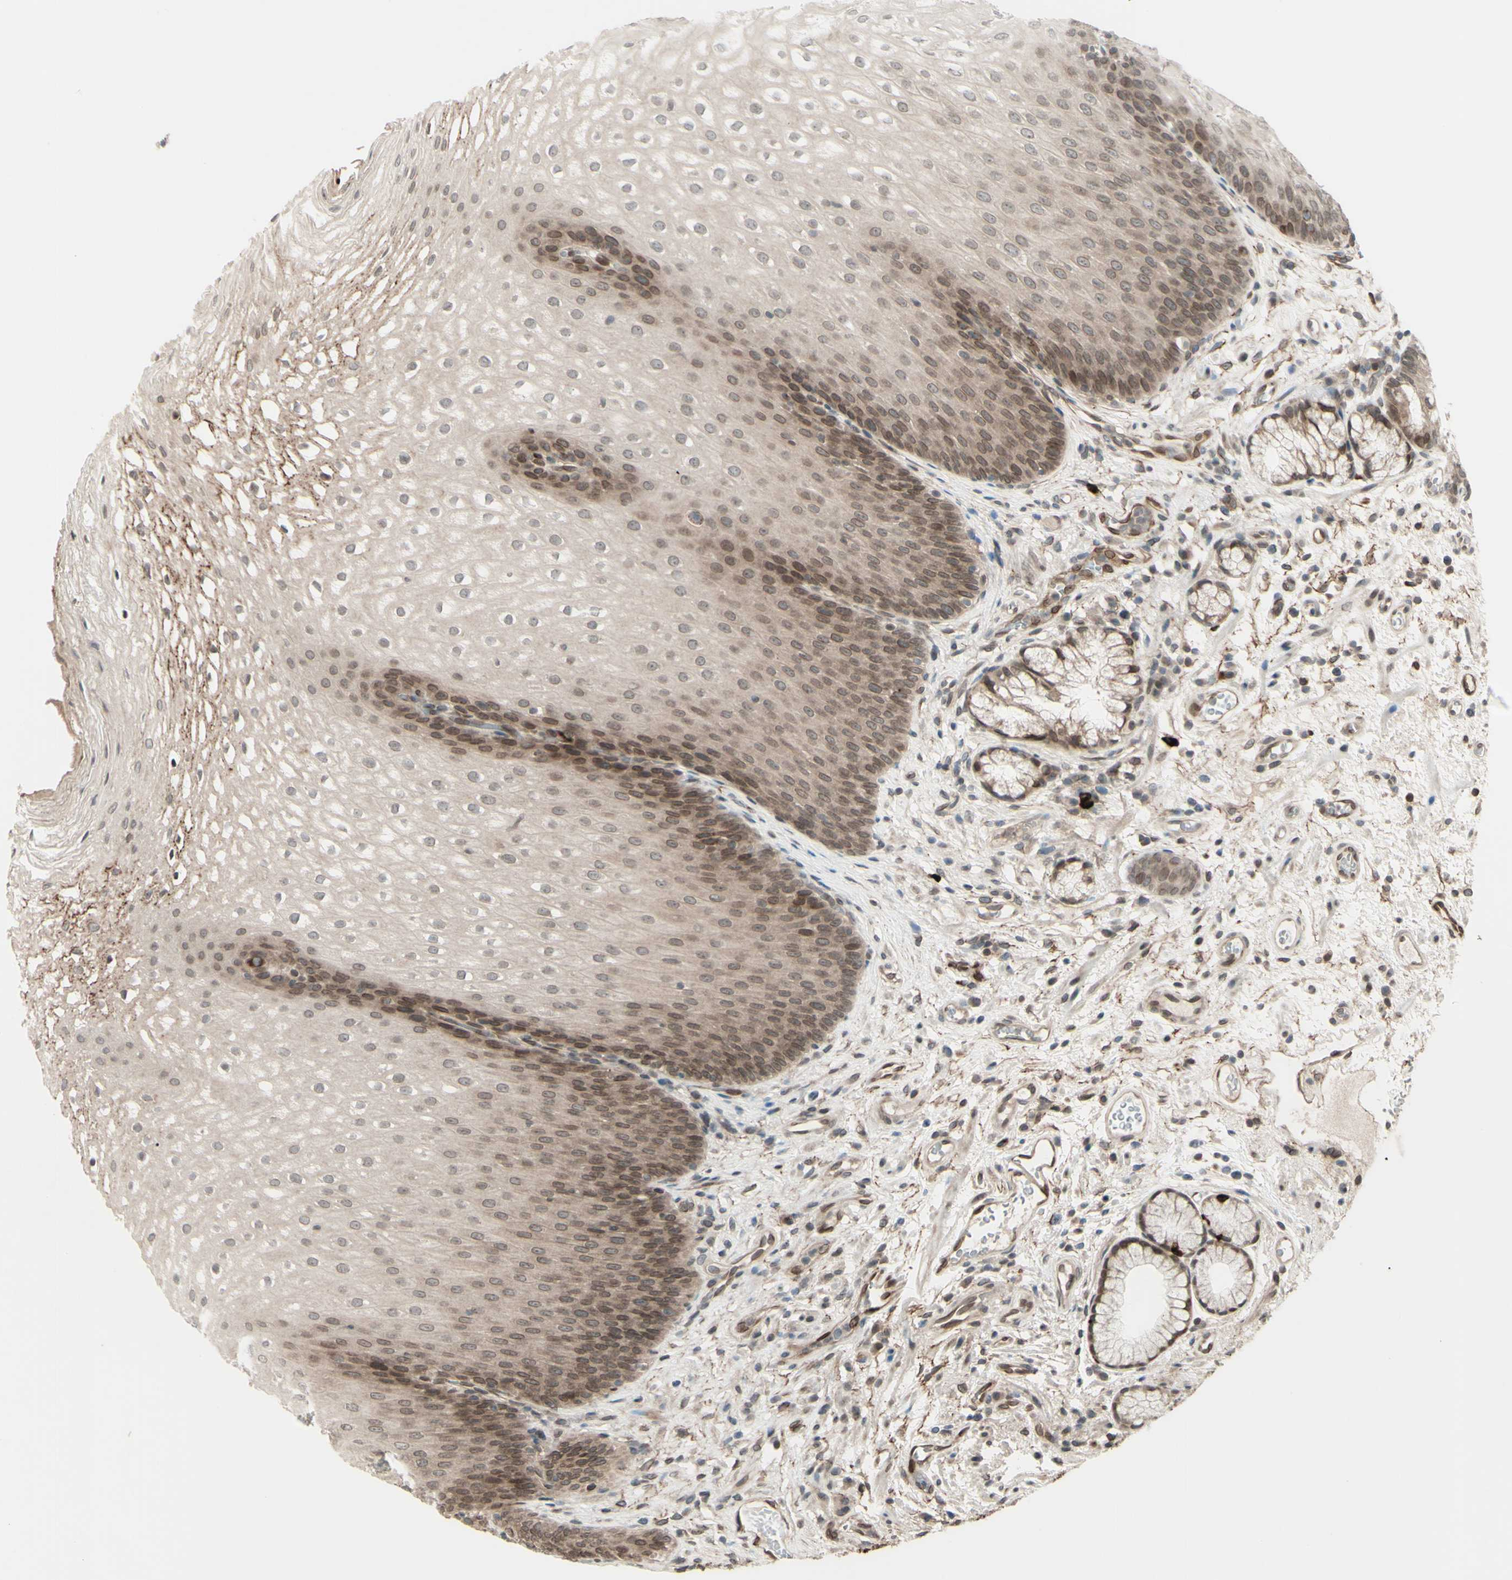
{"staining": {"intensity": "moderate", "quantity": ">75%", "location": "cytoplasmic/membranous,nuclear"}, "tissue": "stomach", "cell_type": "Glandular cells", "image_type": "normal", "snomed": [{"axis": "morphology", "description": "Normal tissue, NOS"}, {"axis": "topography", "description": "Stomach, upper"}], "caption": "This is an image of immunohistochemistry (IHC) staining of benign stomach, which shows moderate expression in the cytoplasmic/membranous,nuclear of glandular cells.", "gene": "MLF2", "patient": {"sex": "male", "age": 72}}